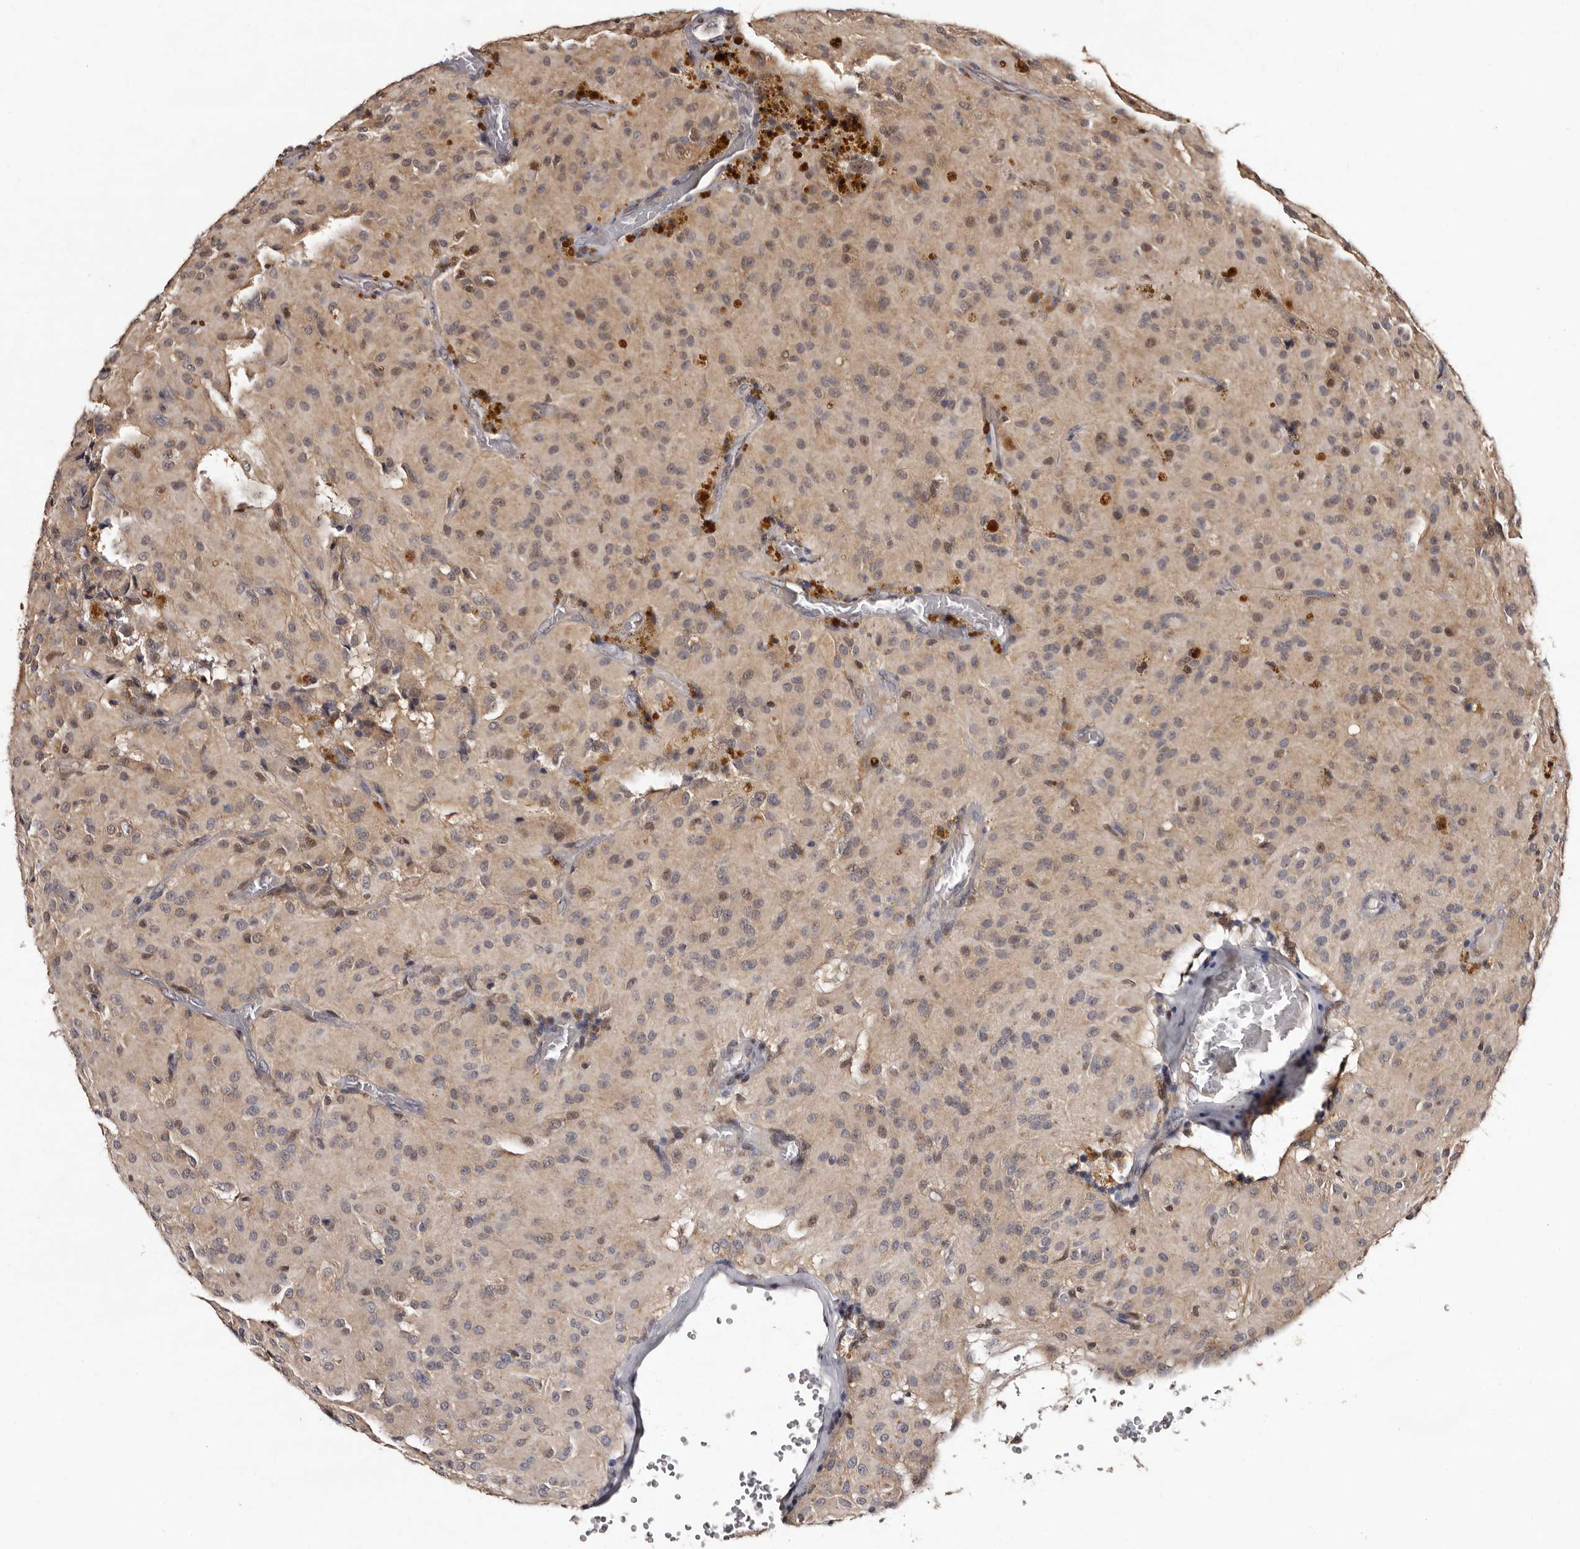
{"staining": {"intensity": "weak", "quantity": "25%-75%", "location": "cytoplasmic/membranous"}, "tissue": "glioma", "cell_type": "Tumor cells", "image_type": "cancer", "snomed": [{"axis": "morphology", "description": "Glioma, malignant, High grade"}, {"axis": "topography", "description": "Brain"}], "caption": "A photomicrograph of human glioma stained for a protein demonstrates weak cytoplasmic/membranous brown staining in tumor cells.", "gene": "FAM91A1", "patient": {"sex": "female", "age": 59}}